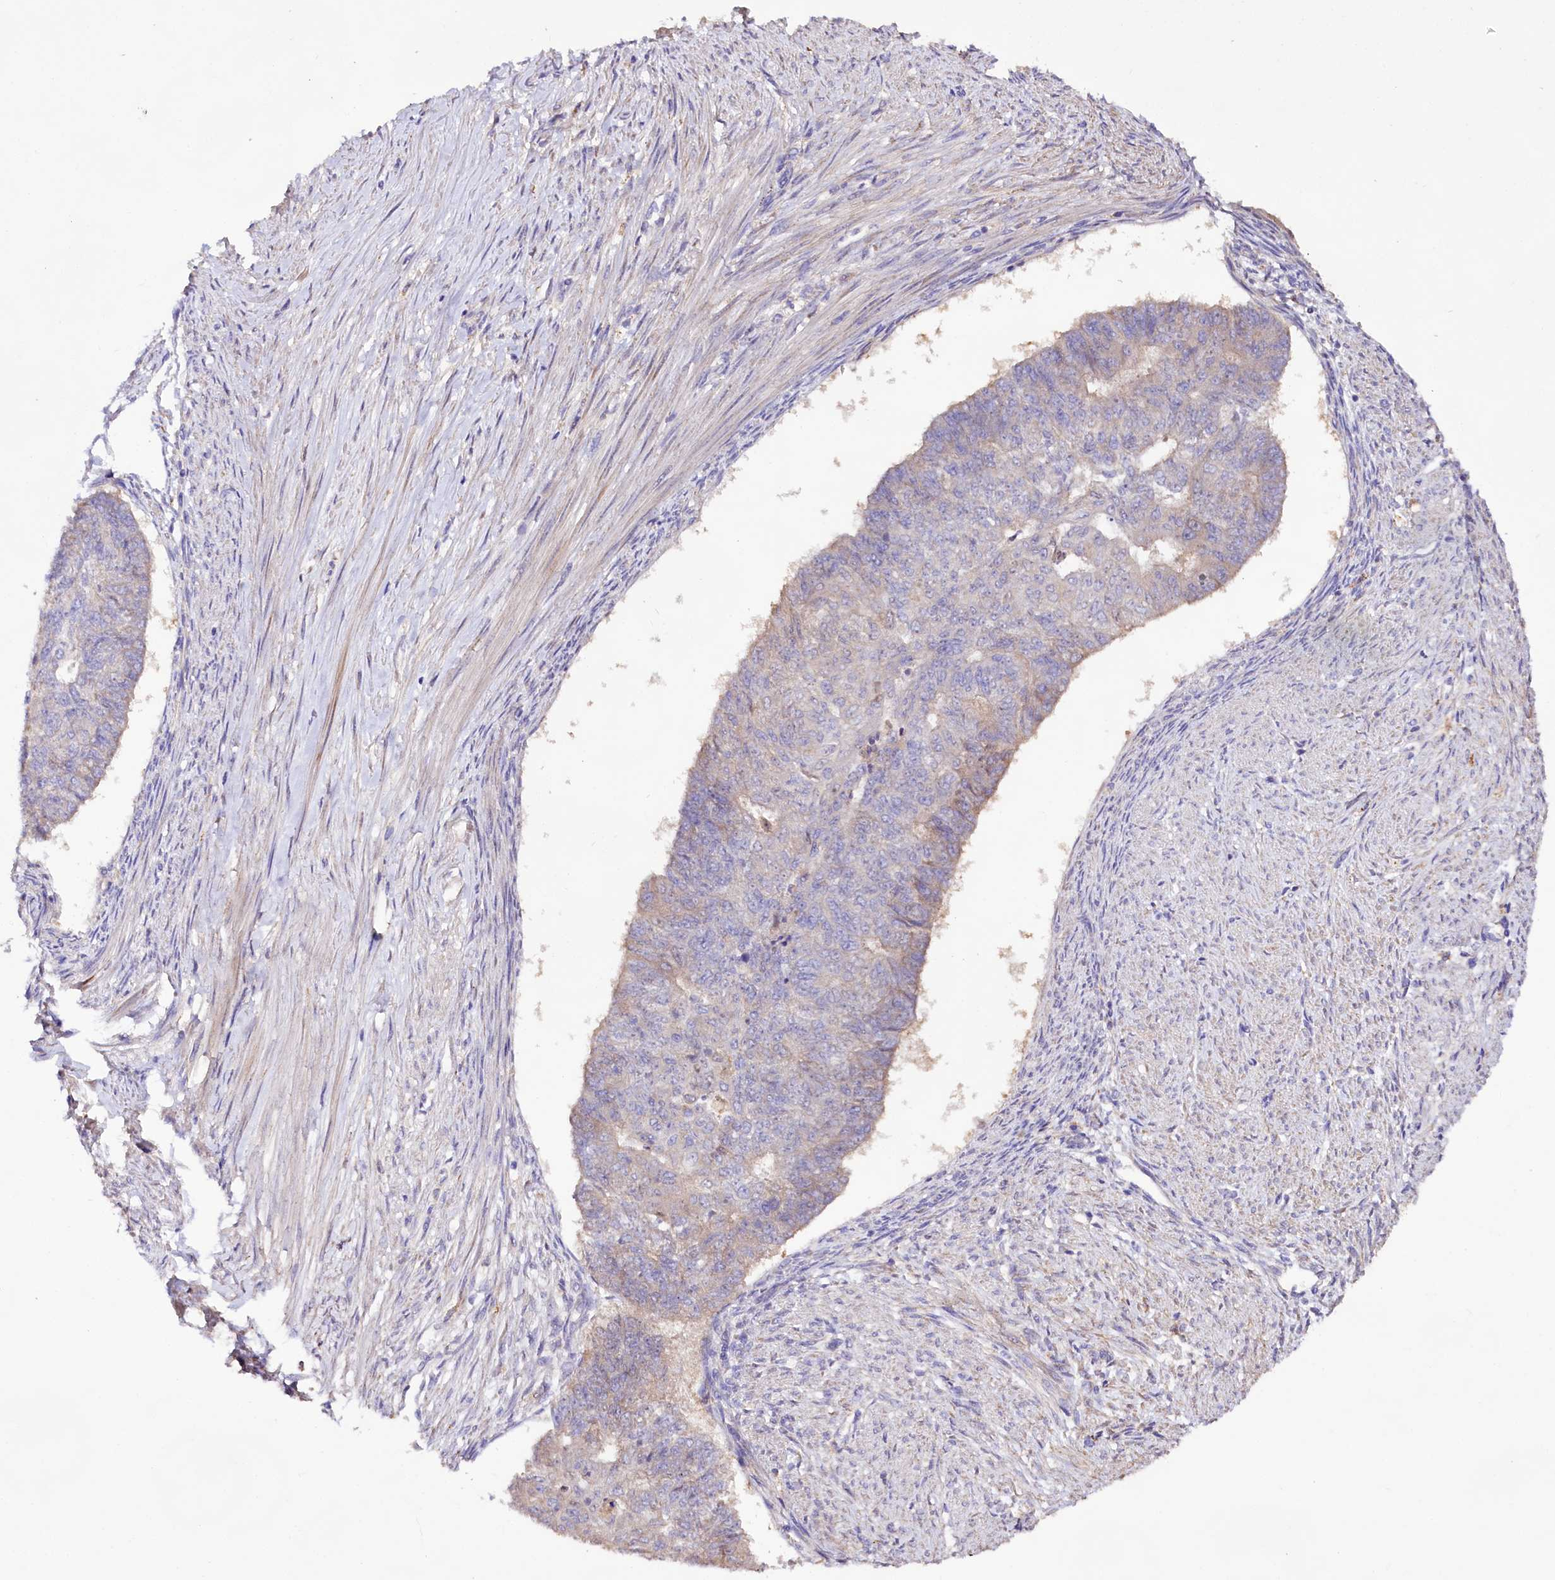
{"staining": {"intensity": "negative", "quantity": "none", "location": "none"}, "tissue": "endometrial cancer", "cell_type": "Tumor cells", "image_type": "cancer", "snomed": [{"axis": "morphology", "description": "Adenocarcinoma, NOS"}, {"axis": "topography", "description": "Endometrium"}], "caption": "Immunohistochemistry (IHC) of human endometrial adenocarcinoma exhibits no expression in tumor cells. Nuclei are stained in blue.", "gene": "DMXL2", "patient": {"sex": "female", "age": 32}}